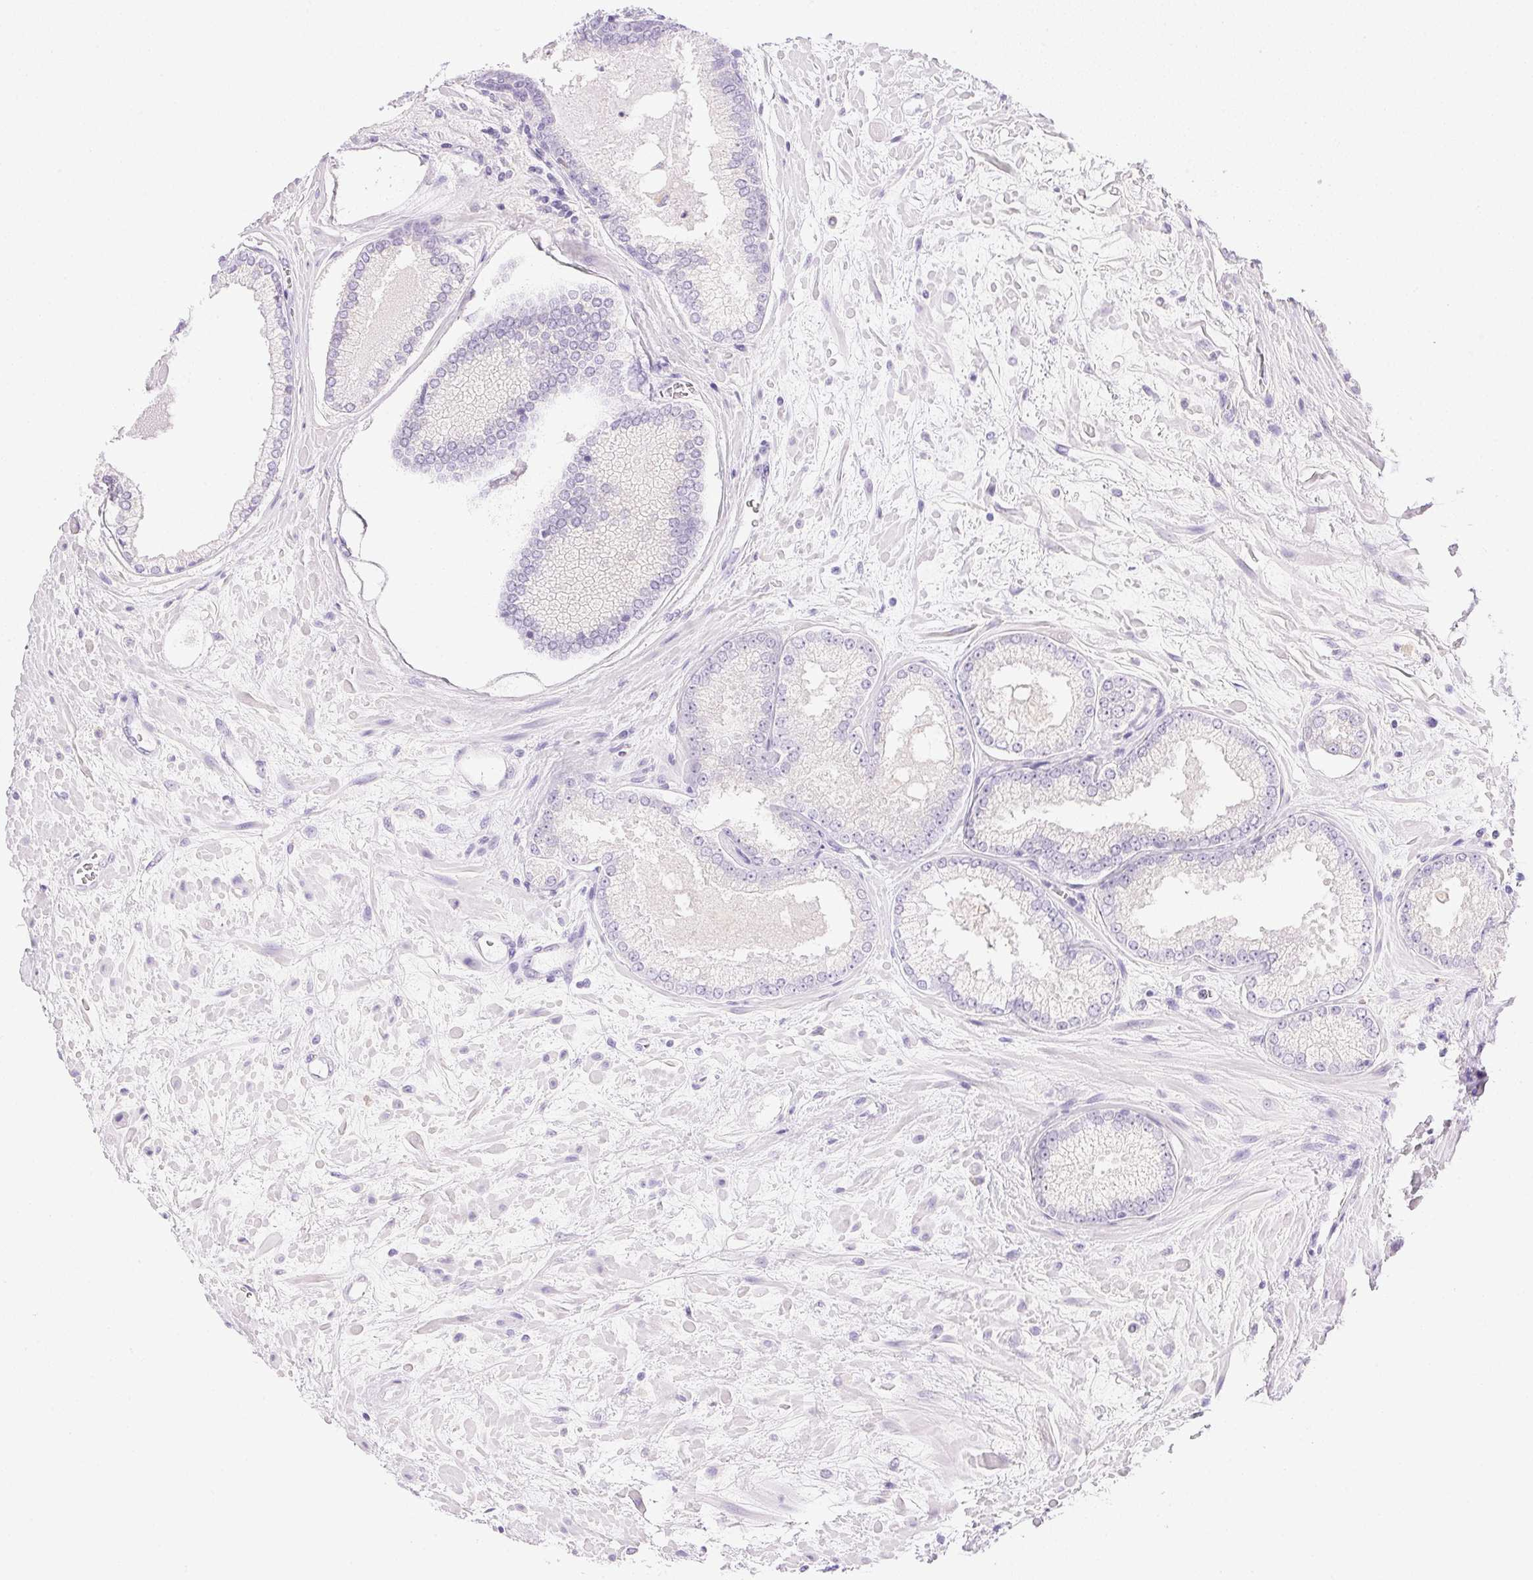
{"staining": {"intensity": "negative", "quantity": "none", "location": "none"}, "tissue": "prostate cancer", "cell_type": "Tumor cells", "image_type": "cancer", "snomed": [{"axis": "morphology", "description": "Adenocarcinoma, High grade"}, {"axis": "topography", "description": "Prostate"}], "caption": "Protein analysis of adenocarcinoma (high-grade) (prostate) displays no significant staining in tumor cells.", "gene": "ATP6V1G3", "patient": {"sex": "male", "age": 73}}